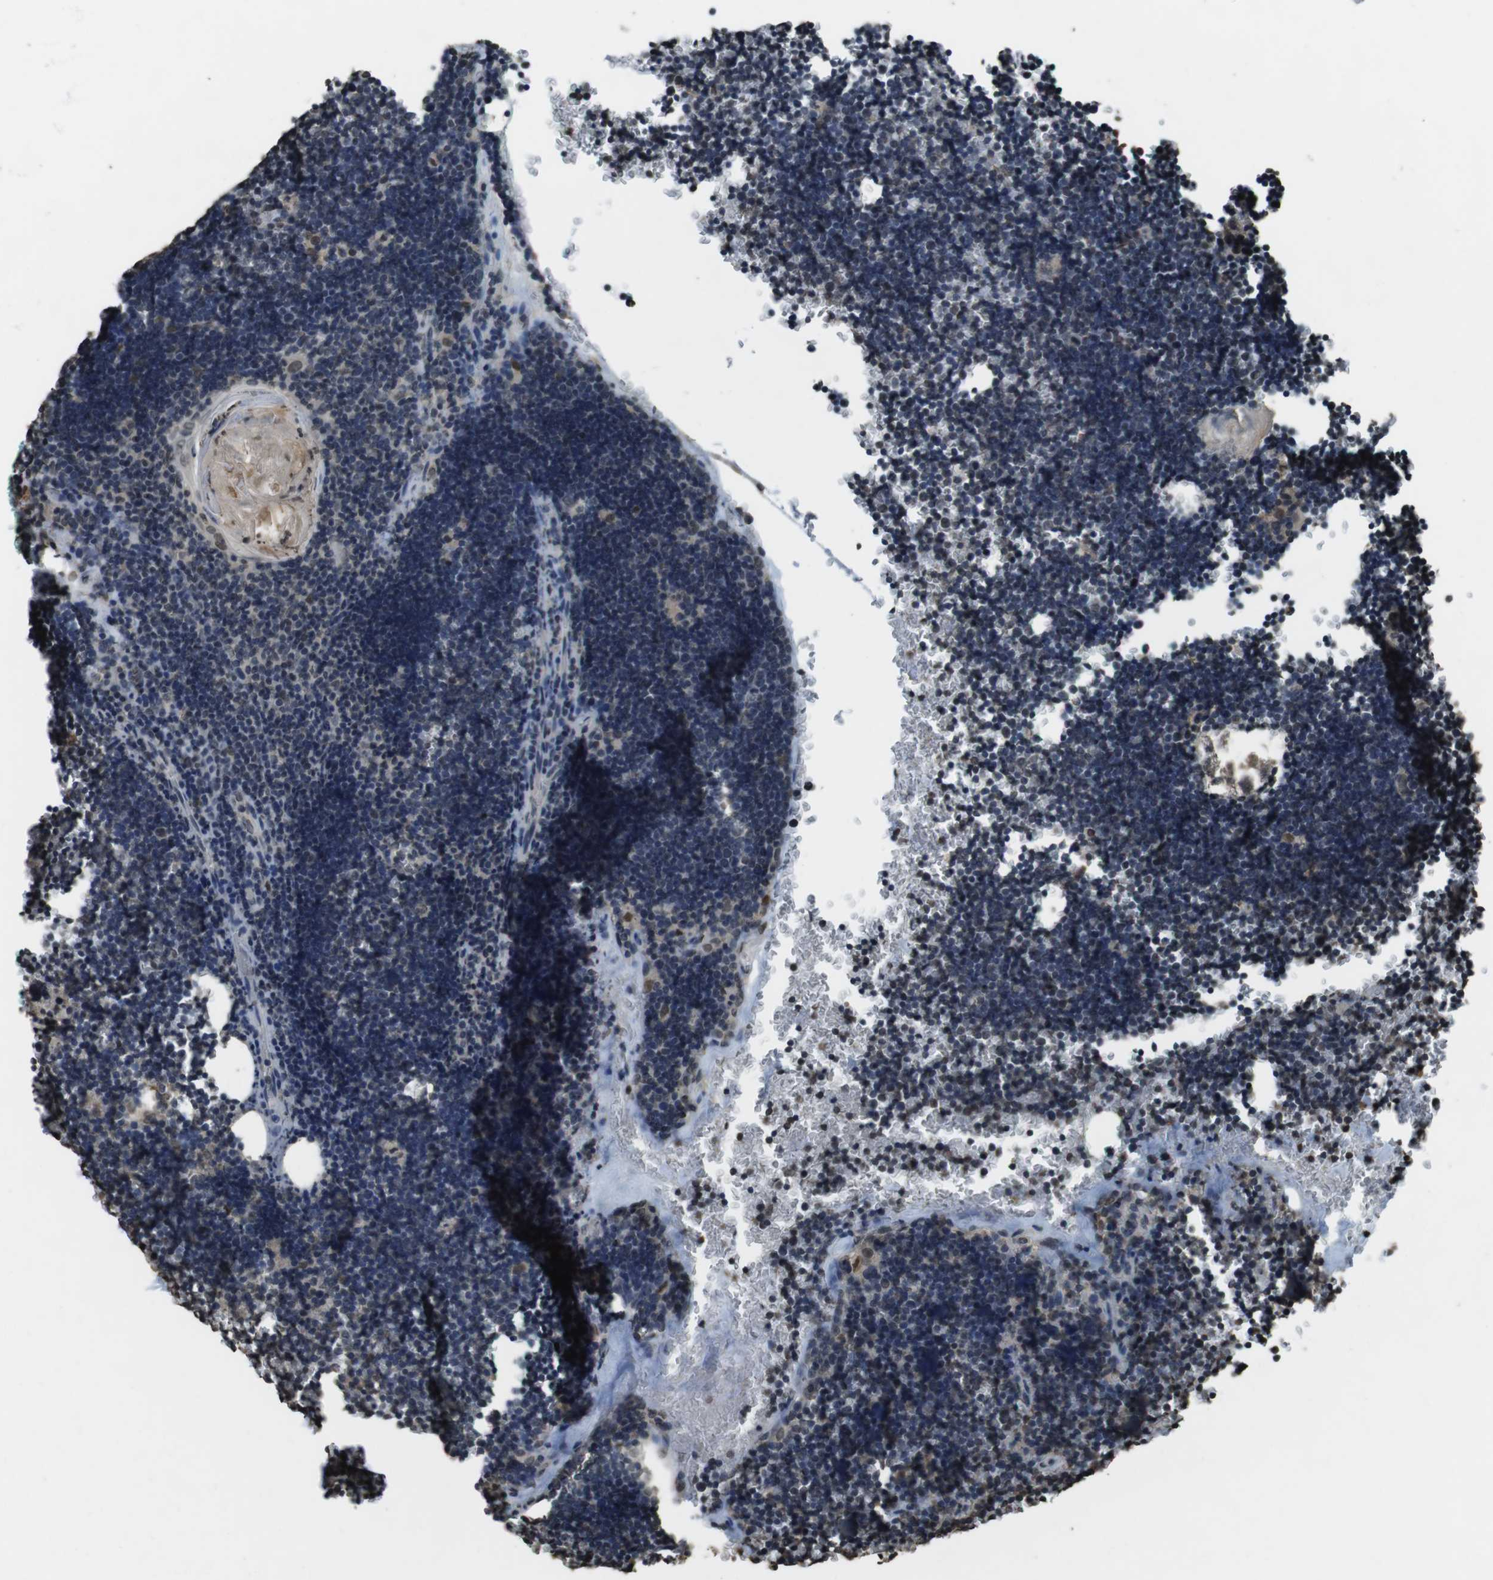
{"staining": {"intensity": "weak", "quantity": "<25%", "location": "nuclear"}, "tissue": "lymph node", "cell_type": "Germinal center cells", "image_type": "normal", "snomed": [{"axis": "morphology", "description": "Normal tissue, NOS"}, {"axis": "topography", "description": "Lymph node"}], "caption": "A high-resolution micrograph shows immunohistochemistry (IHC) staining of unremarkable lymph node, which exhibits no significant positivity in germinal center cells.", "gene": "MAF", "patient": {"sex": "male", "age": 33}}